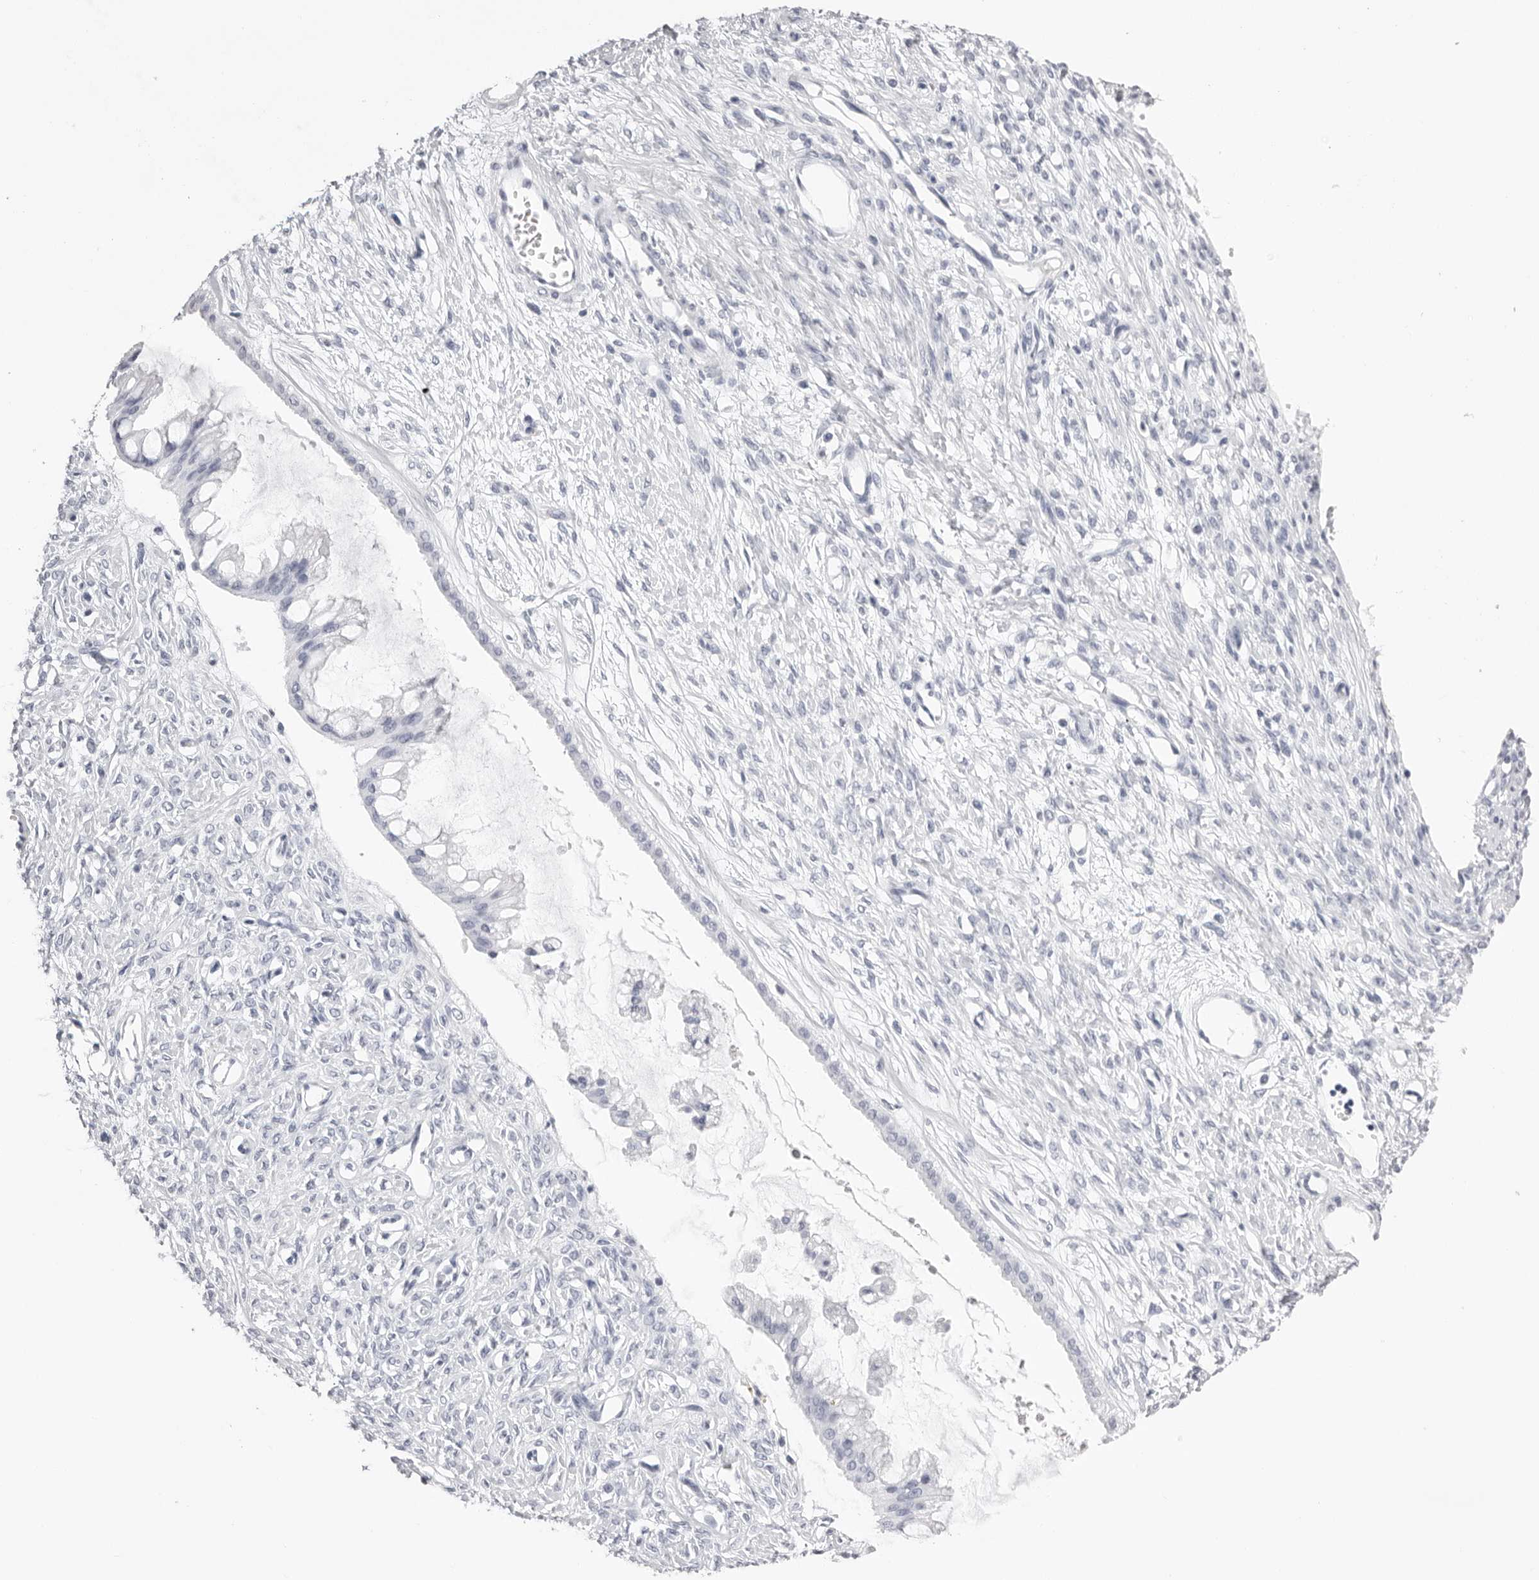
{"staining": {"intensity": "negative", "quantity": "none", "location": "none"}, "tissue": "ovarian cancer", "cell_type": "Tumor cells", "image_type": "cancer", "snomed": [{"axis": "morphology", "description": "Cystadenocarcinoma, mucinous, NOS"}, {"axis": "topography", "description": "Ovary"}], "caption": "Protein analysis of ovarian cancer exhibits no significant positivity in tumor cells. (Immunohistochemistry (ihc), brightfield microscopy, high magnification).", "gene": "RHO", "patient": {"sex": "female", "age": 73}}